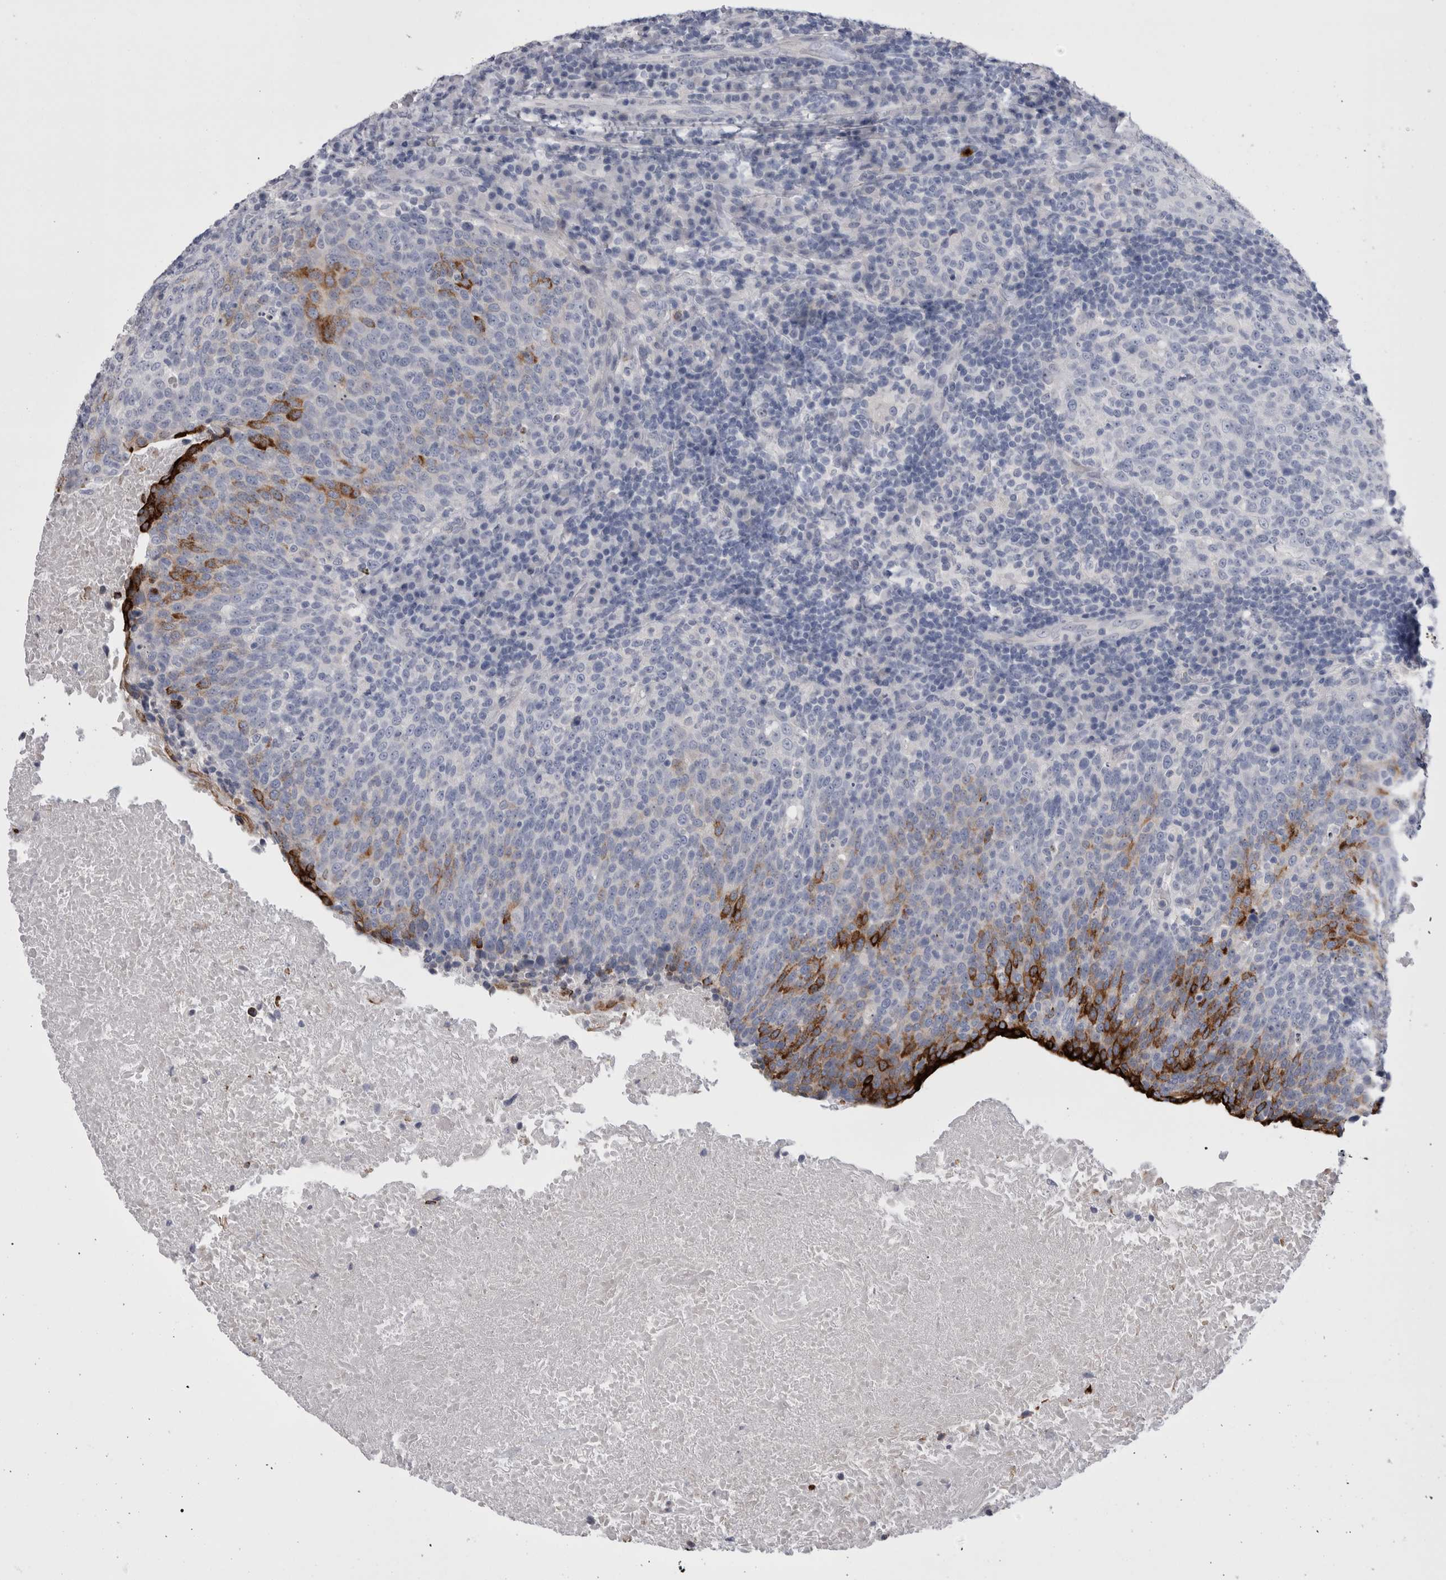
{"staining": {"intensity": "strong", "quantity": "25%-75%", "location": "cytoplasmic/membranous"}, "tissue": "head and neck cancer", "cell_type": "Tumor cells", "image_type": "cancer", "snomed": [{"axis": "morphology", "description": "Squamous cell carcinoma, NOS"}, {"axis": "morphology", "description": "Squamous cell carcinoma, metastatic, NOS"}, {"axis": "topography", "description": "Lymph node"}, {"axis": "topography", "description": "Head-Neck"}], "caption": "A brown stain labels strong cytoplasmic/membranous expression of a protein in head and neck cancer tumor cells.", "gene": "PWP2", "patient": {"sex": "male", "age": 62}}